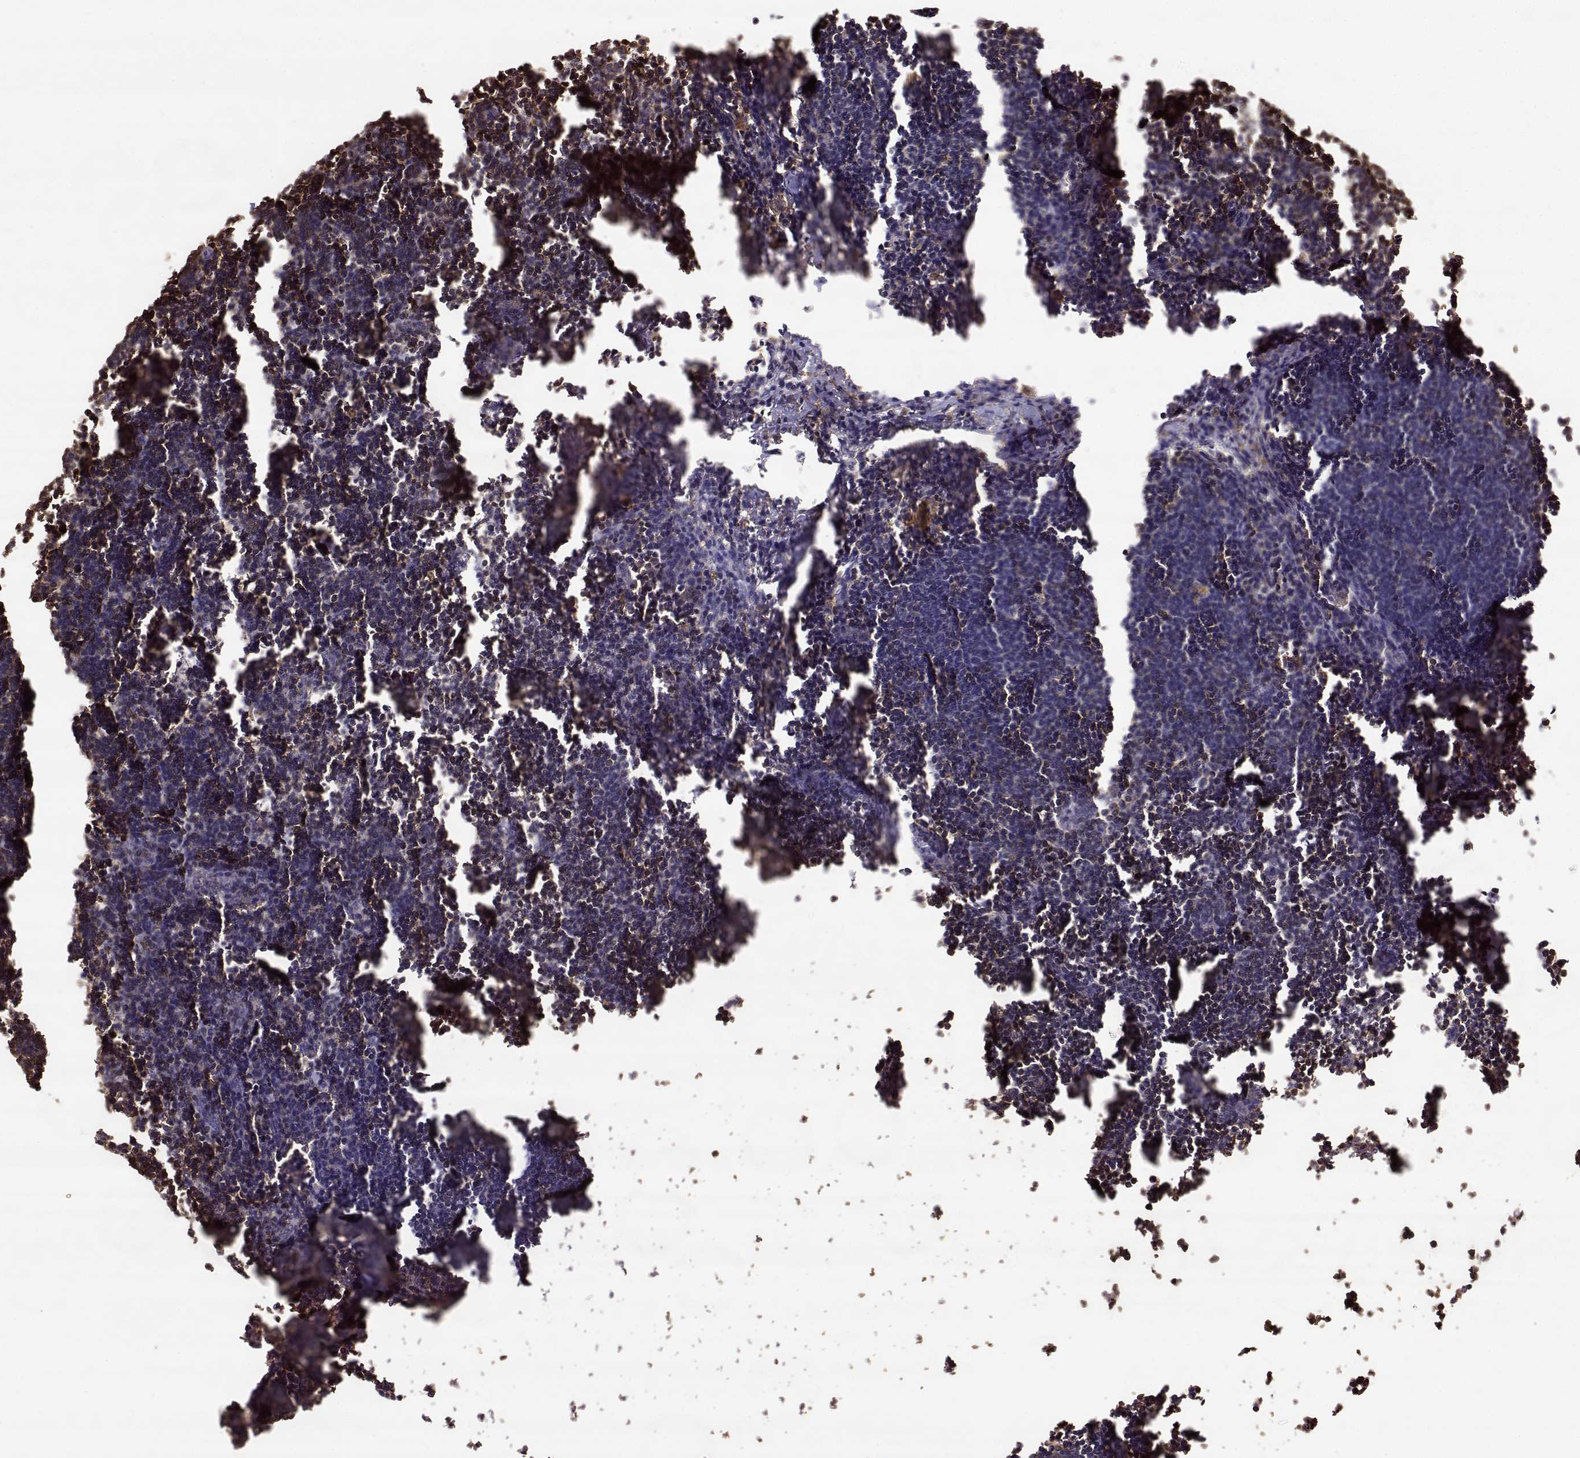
{"staining": {"intensity": "weak", "quantity": "25%-75%", "location": "cytoplasmic/membranous"}, "tissue": "lymph node", "cell_type": "Germinal center cells", "image_type": "normal", "snomed": [{"axis": "morphology", "description": "Normal tissue, NOS"}, {"axis": "topography", "description": "Lymph node"}], "caption": "Germinal center cells reveal weak cytoplasmic/membranous expression in about 25%-75% of cells in normal lymph node.", "gene": "CRIM1", "patient": {"sex": "male", "age": 55}}